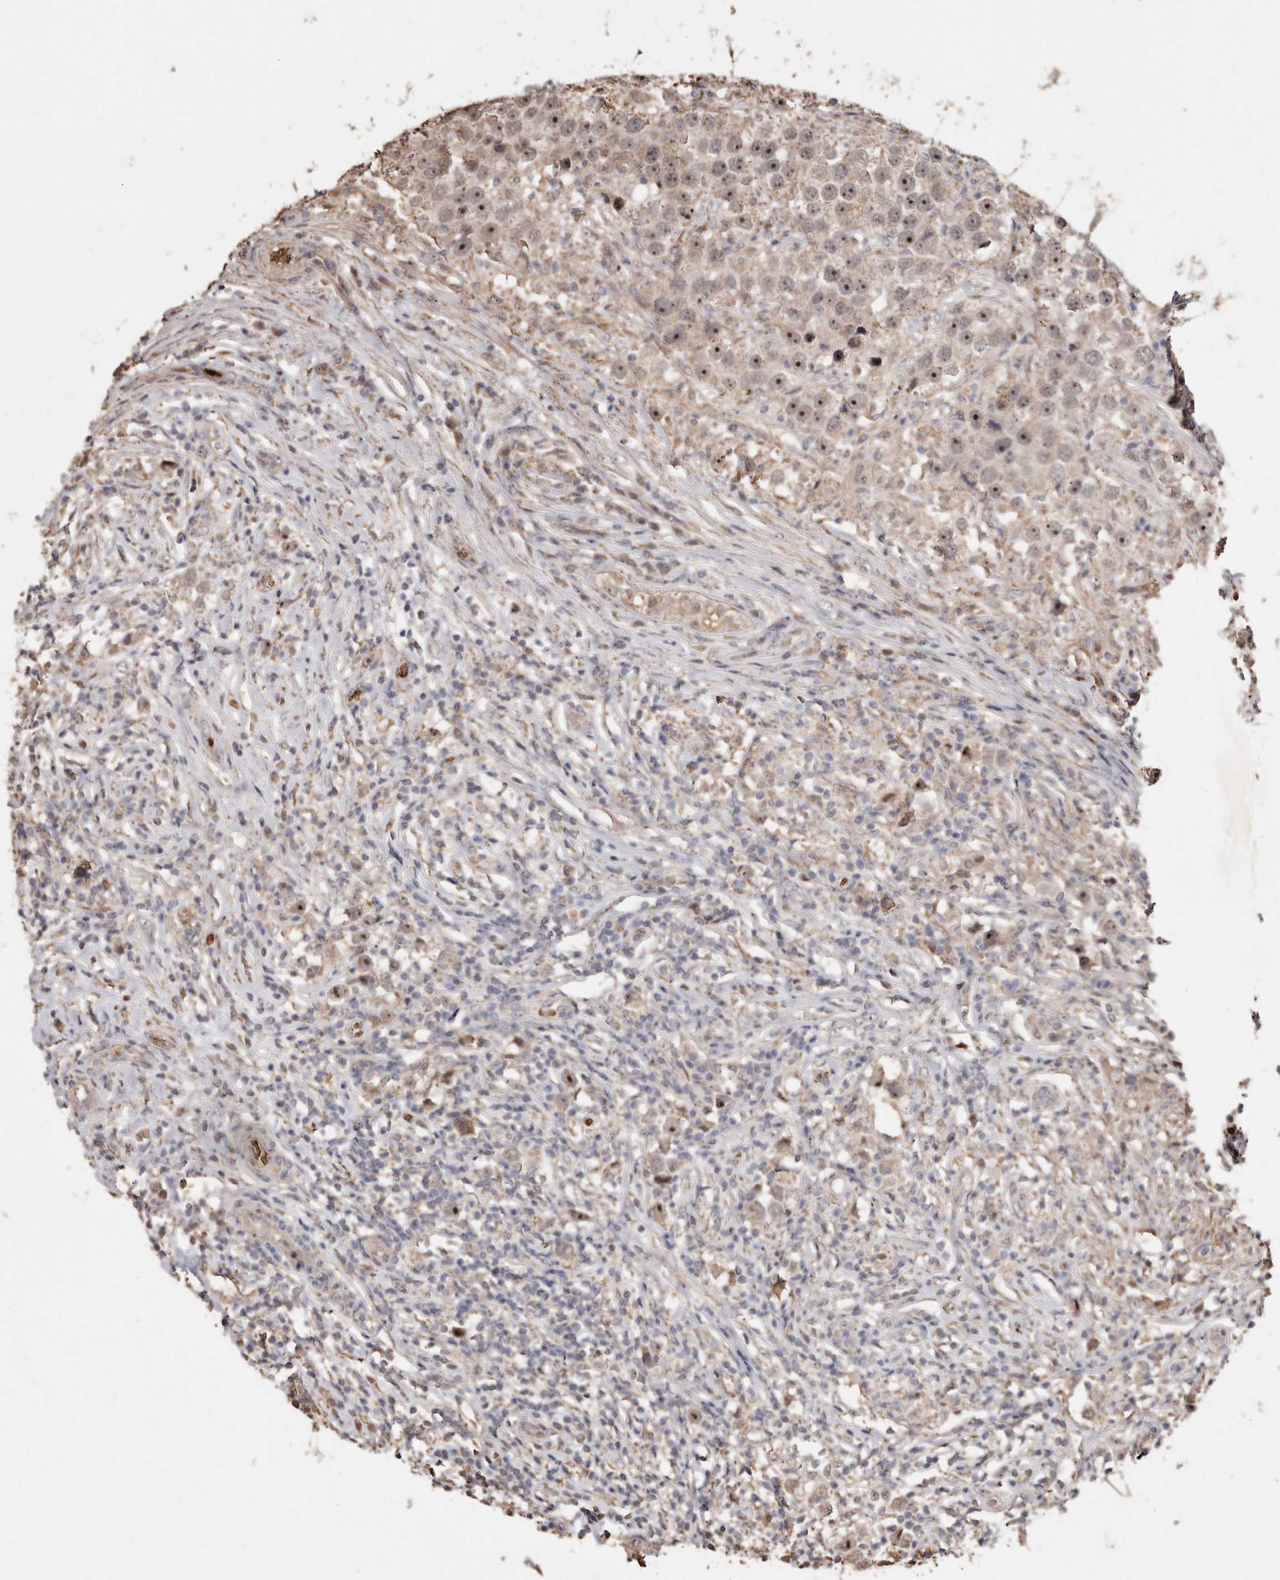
{"staining": {"intensity": "moderate", "quantity": ">75%", "location": "nuclear"}, "tissue": "testis cancer", "cell_type": "Tumor cells", "image_type": "cancer", "snomed": [{"axis": "morphology", "description": "Seminoma, NOS"}, {"axis": "topography", "description": "Testis"}], "caption": "Protein expression analysis of human seminoma (testis) reveals moderate nuclear staining in approximately >75% of tumor cells.", "gene": "GRAMD2A", "patient": {"sex": "male", "age": 49}}